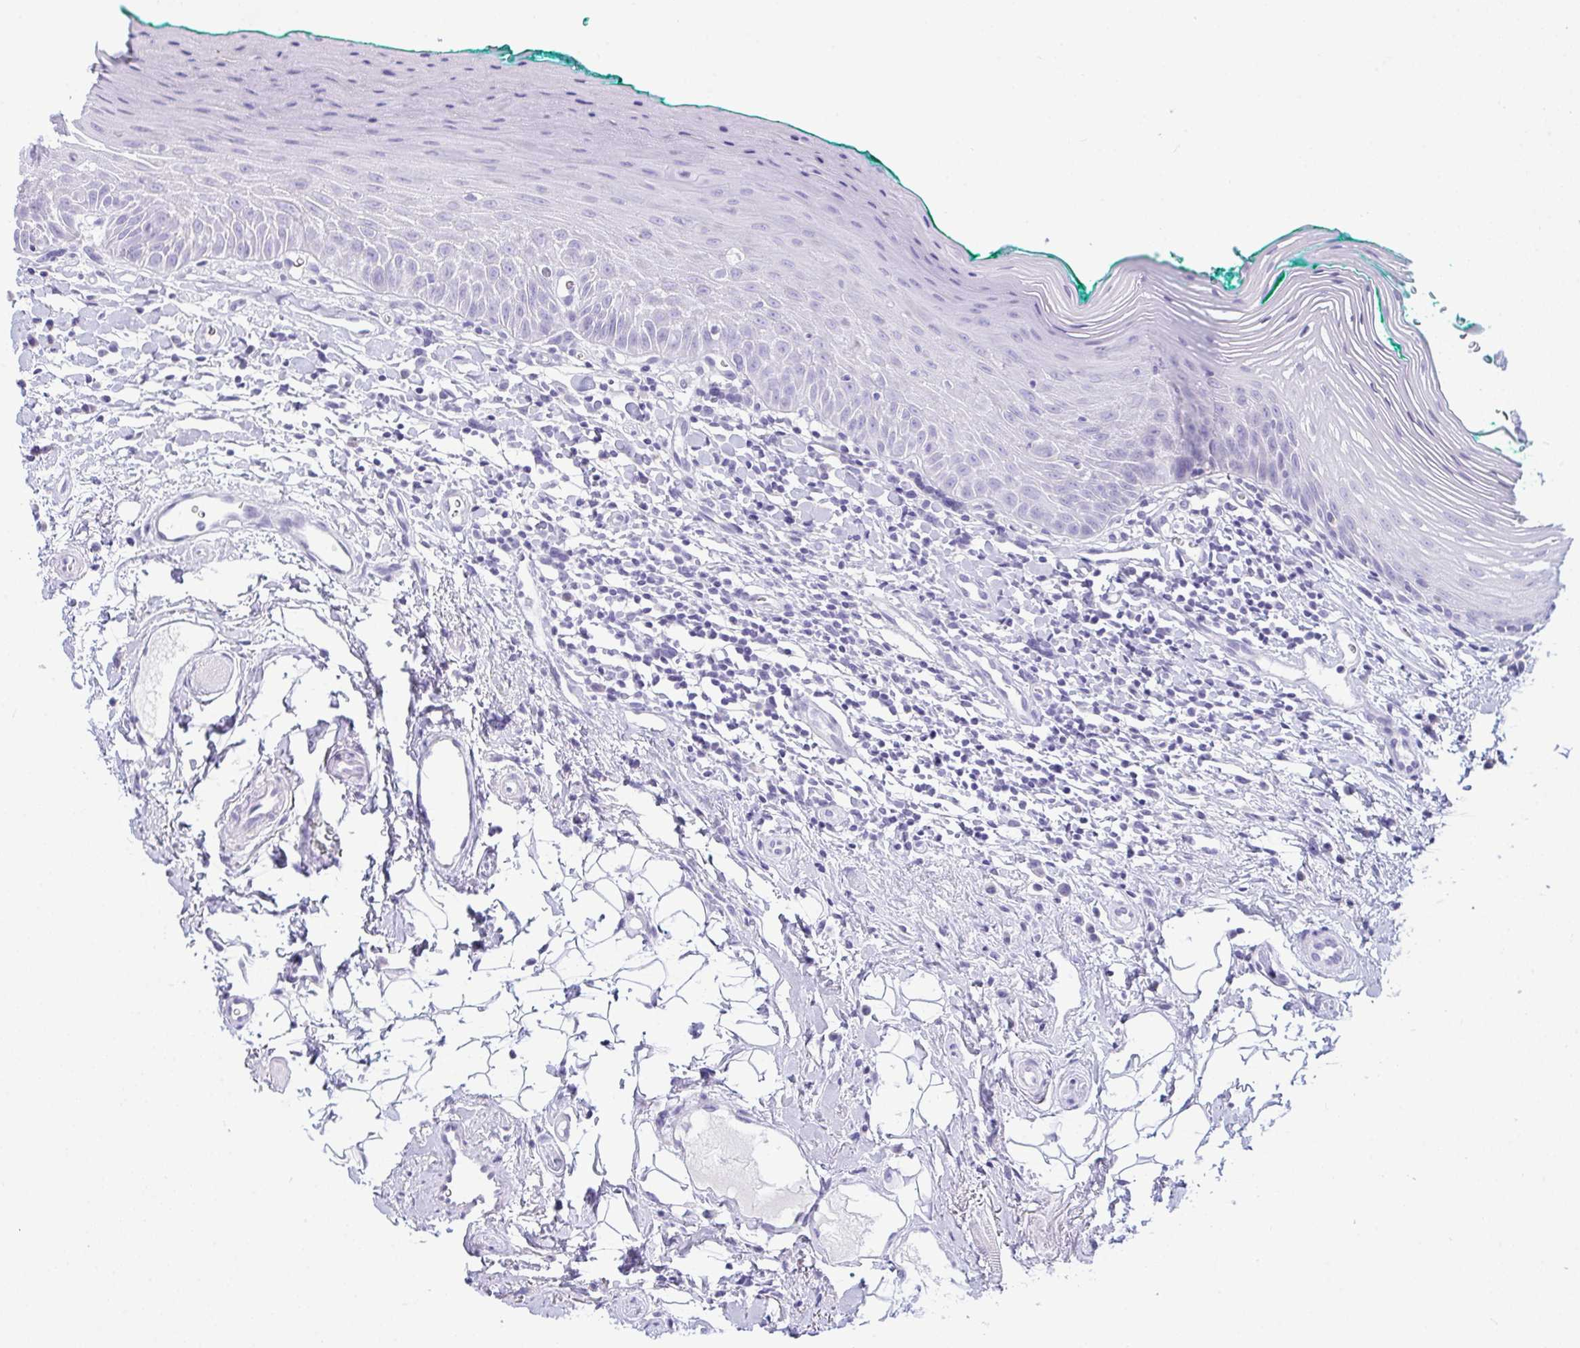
{"staining": {"intensity": "negative", "quantity": "none", "location": "none"}, "tissue": "oral mucosa", "cell_type": "Squamous epithelial cells", "image_type": "normal", "snomed": [{"axis": "morphology", "description": "Normal tissue, NOS"}, {"axis": "topography", "description": "Oral tissue"}, {"axis": "topography", "description": "Tounge, NOS"}], "caption": "A high-resolution histopathology image shows immunohistochemistry staining of unremarkable oral mucosa, which reveals no significant positivity in squamous epithelial cells.", "gene": "BBS1", "patient": {"sex": "male", "age": 83}}